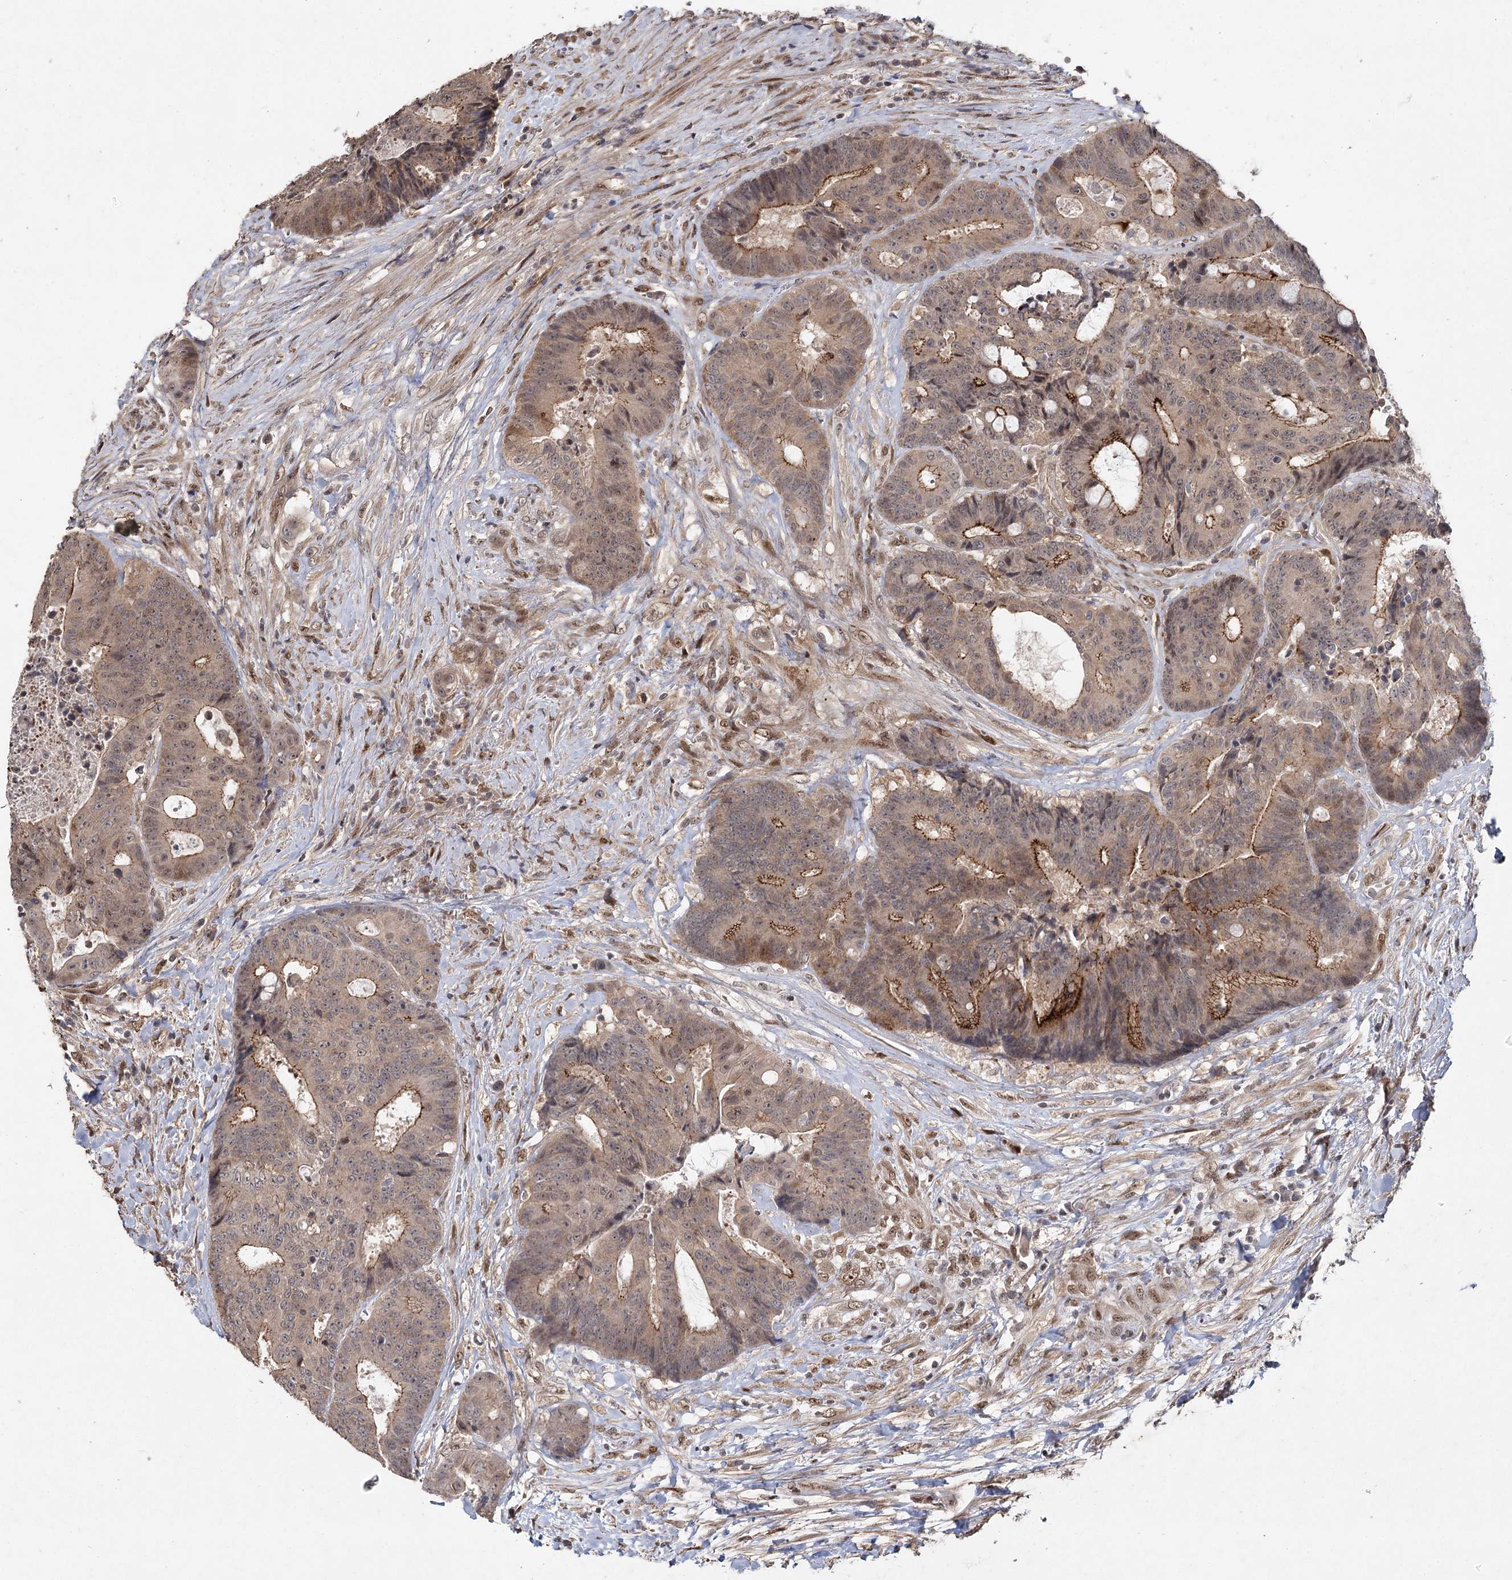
{"staining": {"intensity": "moderate", "quantity": ">75%", "location": "cytoplasmic/membranous,nuclear"}, "tissue": "colorectal cancer", "cell_type": "Tumor cells", "image_type": "cancer", "snomed": [{"axis": "morphology", "description": "Adenocarcinoma, NOS"}, {"axis": "topography", "description": "Rectum"}], "caption": "This is a histology image of immunohistochemistry (IHC) staining of colorectal adenocarcinoma, which shows moderate positivity in the cytoplasmic/membranous and nuclear of tumor cells.", "gene": "DCUN1D4", "patient": {"sex": "male", "age": 69}}